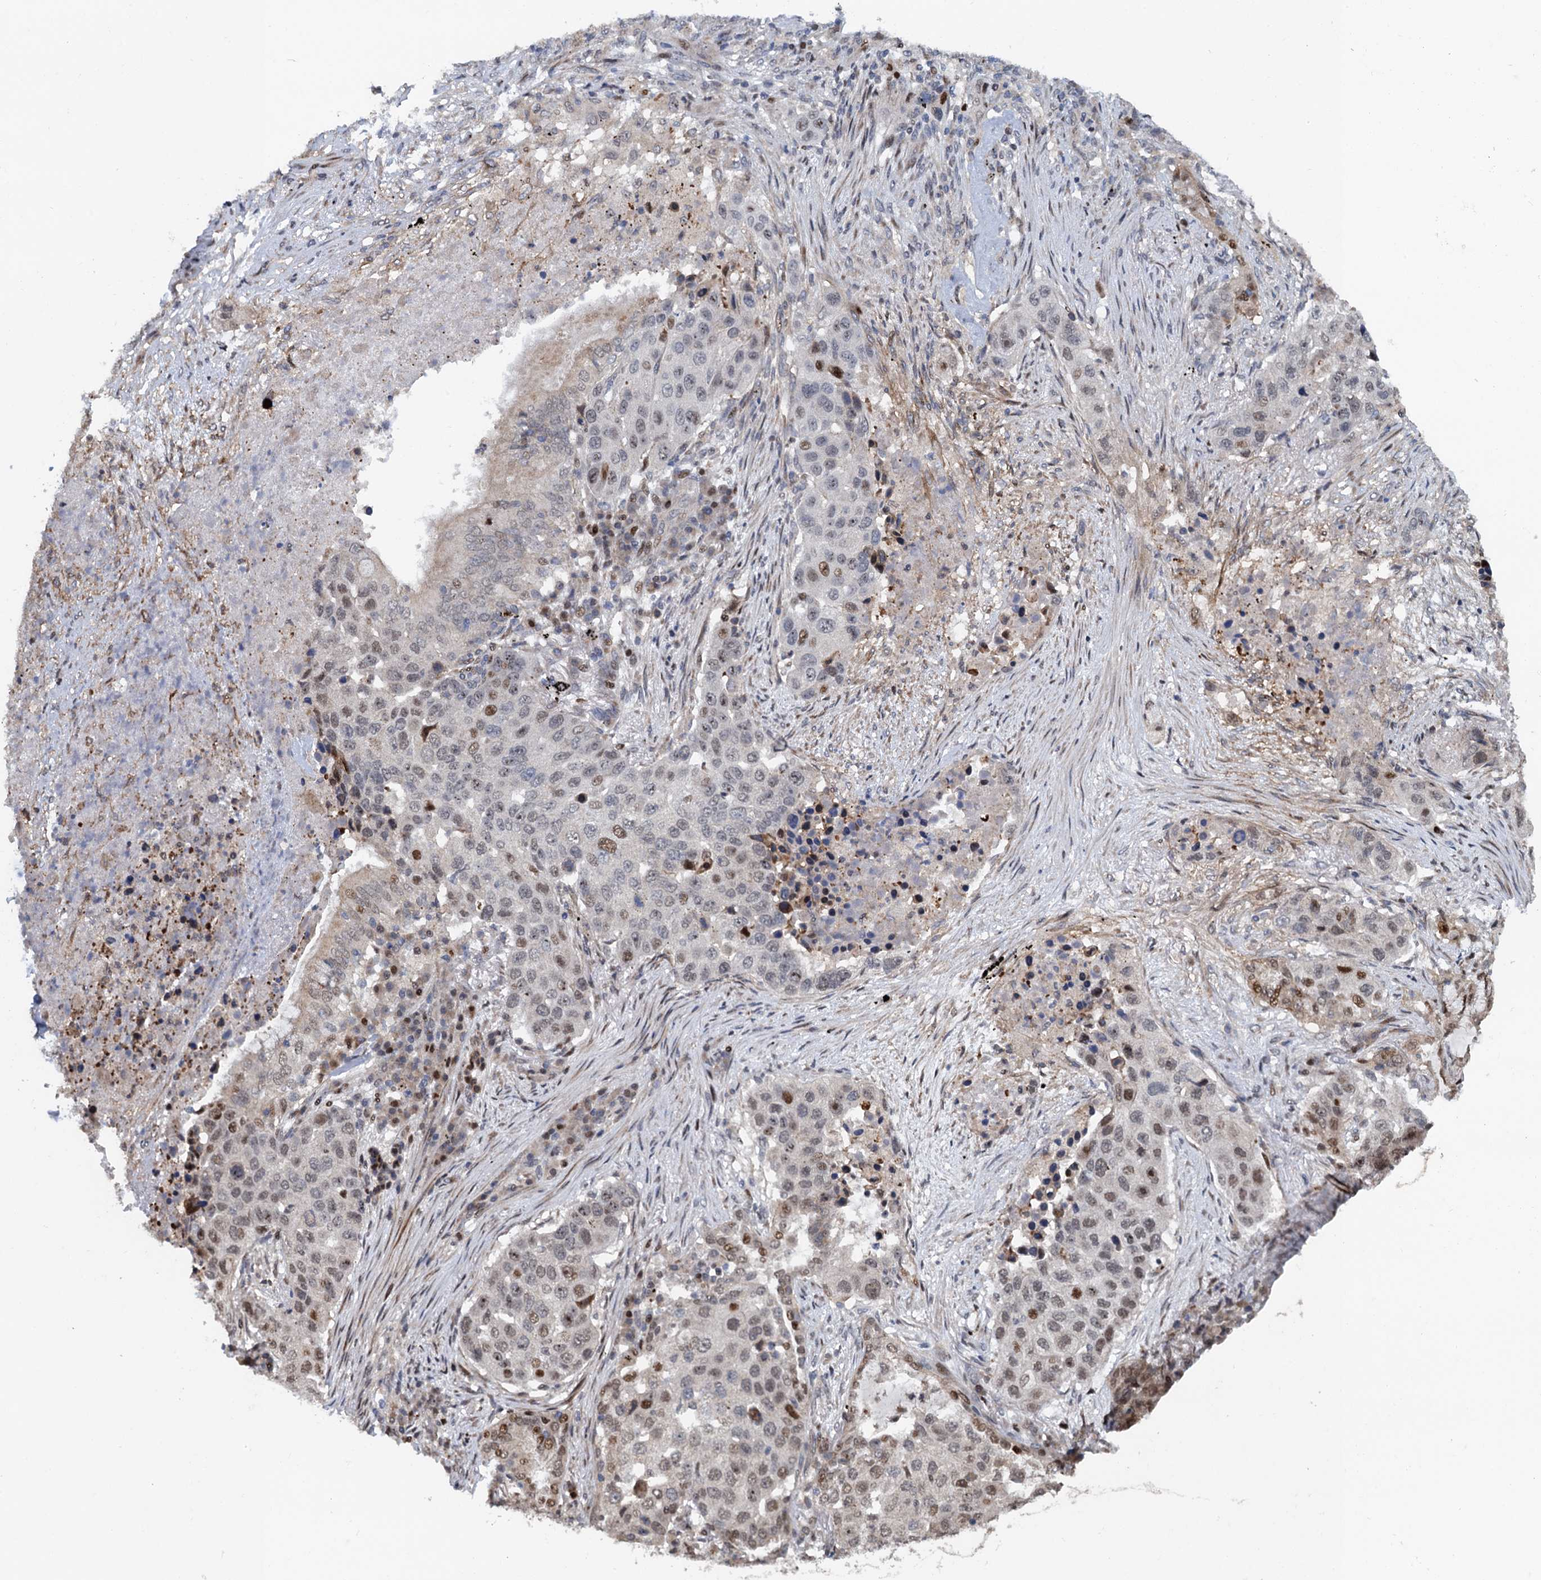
{"staining": {"intensity": "moderate", "quantity": "<25%", "location": "nuclear"}, "tissue": "lung cancer", "cell_type": "Tumor cells", "image_type": "cancer", "snomed": [{"axis": "morphology", "description": "Squamous cell carcinoma, NOS"}, {"axis": "topography", "description": "Lung"}], "caption": "Moderate nuclear positivity is appreciated in approximately <25% of tumor cells in lung squamous cell carcinoma. The staining is performed using DAB (3,3'-diaminobenzidine) brown chromogen to label protein expression. The nuclei are counter-stained blue using hematoxylin.", "gene": "ATOSA", "patient": {"sex": "female", "age": 63}}